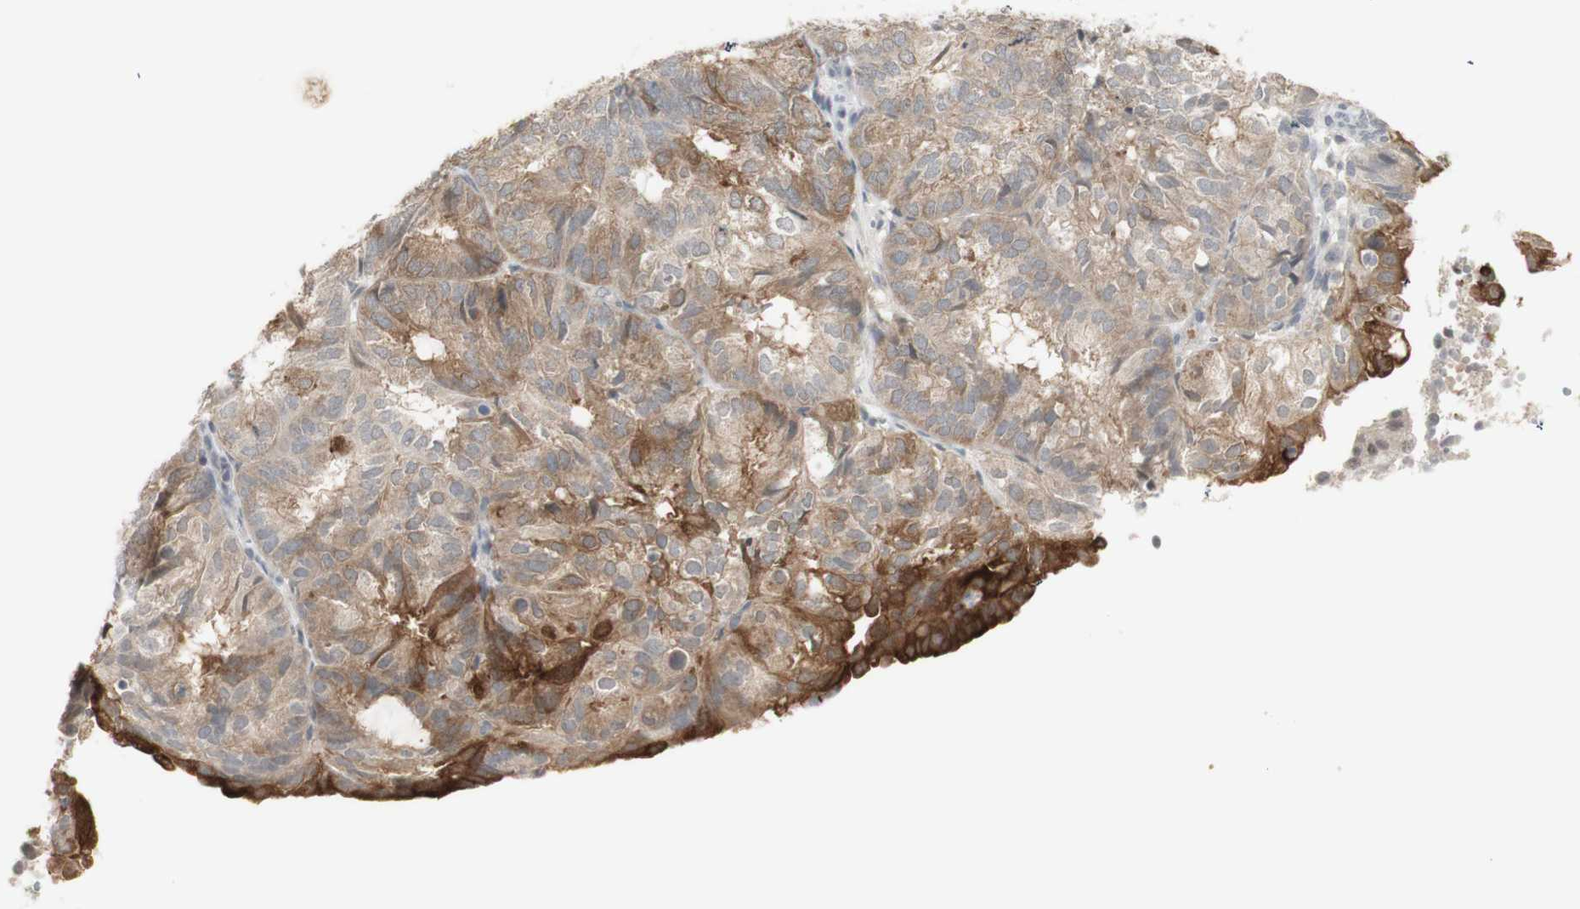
{"staining": {"intensity": "moderate", "quantity": ">75%", "location": "cytoplasmic/membranous"}, "tissue": "endometrial cancer", "cell_type": "Tumor cells", "image_type": "cancer", "snomed": [{"axis": "morphology", "description": "Adenocarcinoma, NOS"}, {"axis": "topography", "description": "Uterus"}], "caption": "High-power microscopy captured an immunohistochemistry (IHC) histopathology image of endometrial adenocarcinoma, revealing moderate cytoplasmic/membranous positivity in about >75% of tumor cells.", "gene": "C1orf116", "patient": {"sex": "female", "age": 60}}